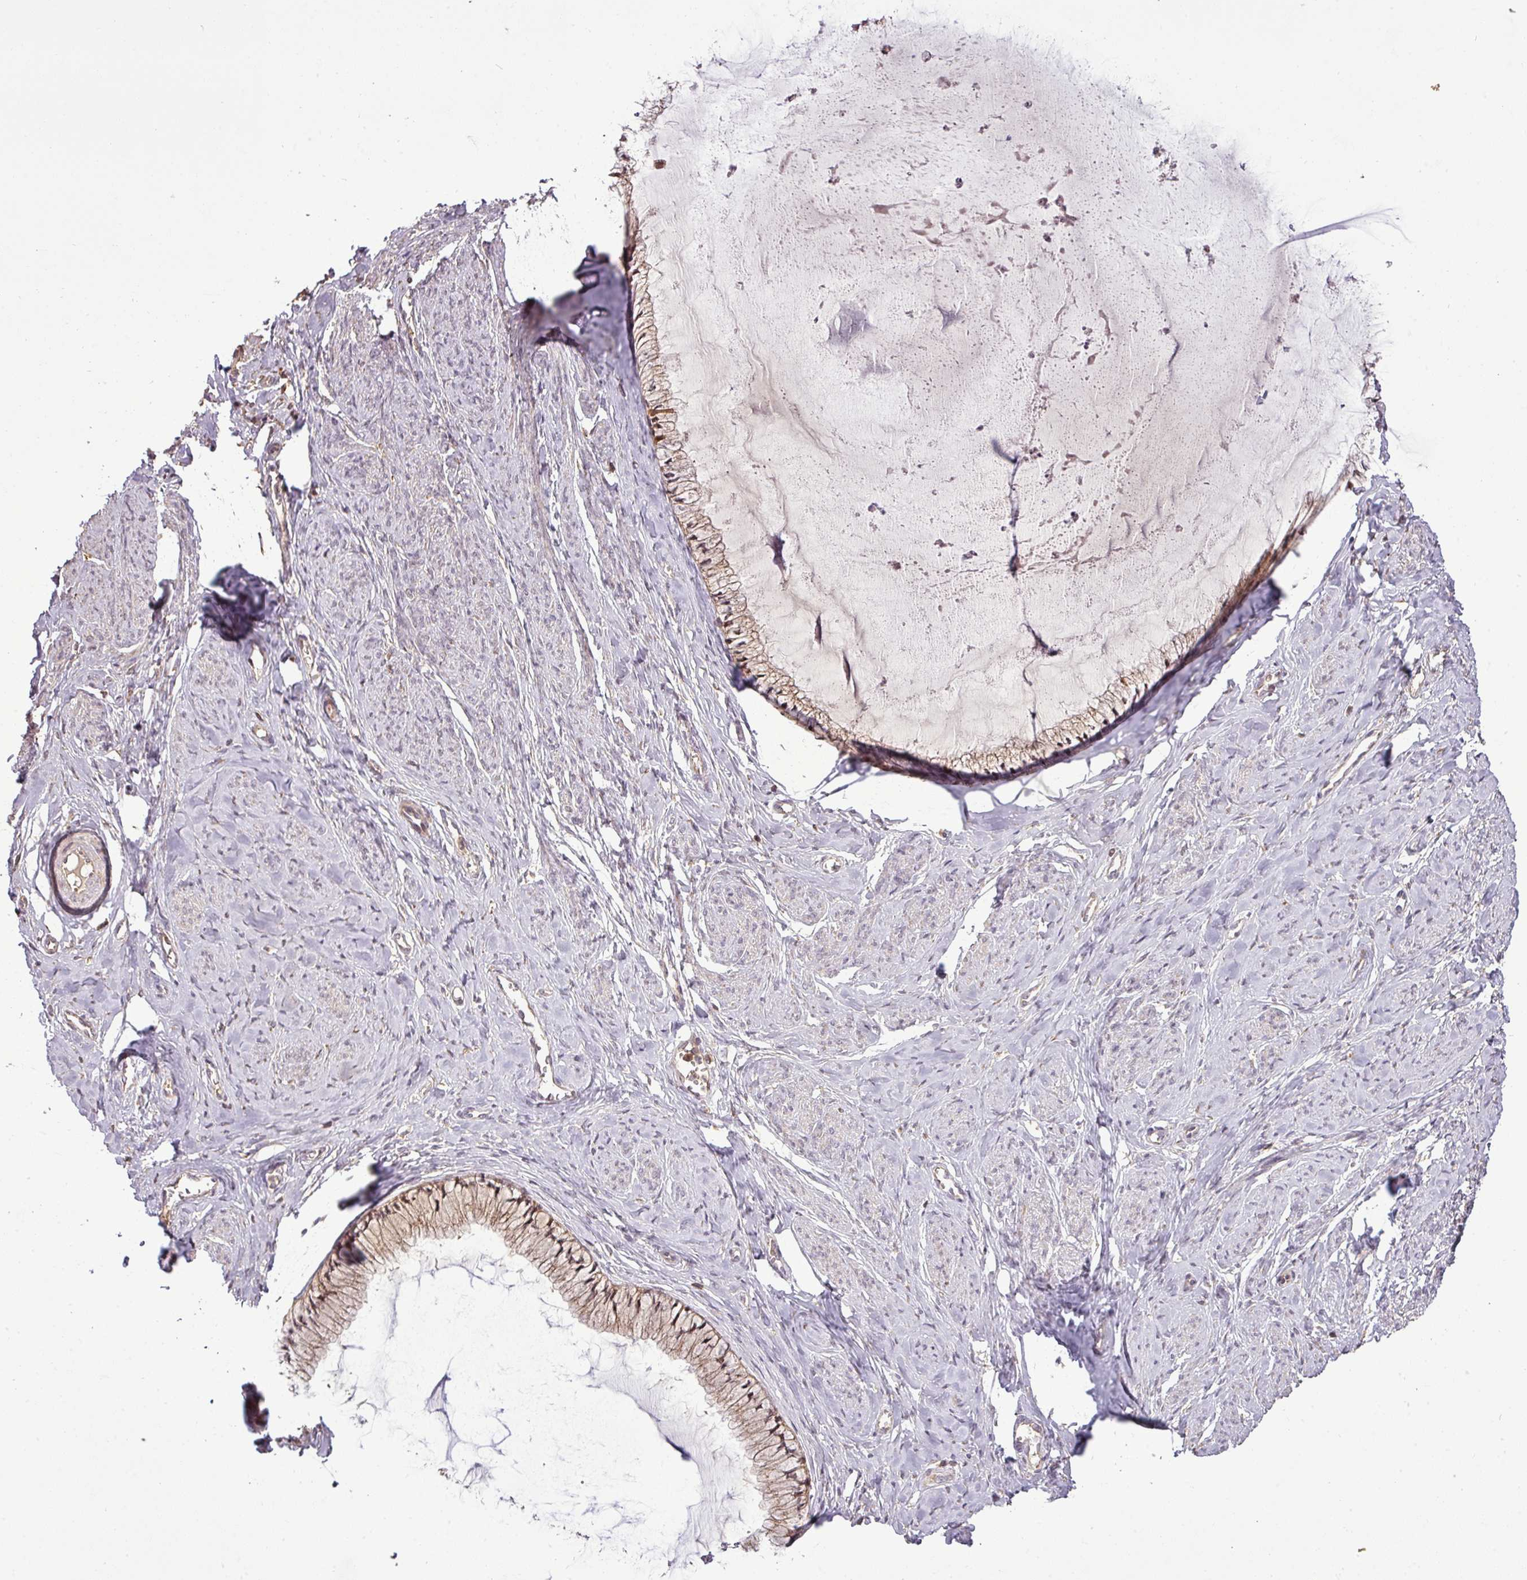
{"staining": {"intensity": "moderate", "quantity": ">75%", "location": "cytoplasmic/membranous,nuclear"}, "tissue": "cervix", "cell_type": "Glandular cells", "image_type": "normal", "snomed": [{"axis": "morphology", "description": "Normal tissue, NOS"}, {"axis": "topography", "description": "Cervix"}], "caption": "IHC staining of unremarkable cervix, which displays medium levels of moderate cytoplasmic/membranous,nuclear expression in approximately >75% of glandular cells indicating moderate cytoplasmic/membranous,nuclear protein expression. The staining was performed using DAB (3,3'-diaminobenzidine) (brown) for protein detection and nuclei were counterstained in hematoxylin (blue).", "gene": "FAIM", "patient": {"sex": "female", "age": 42}}